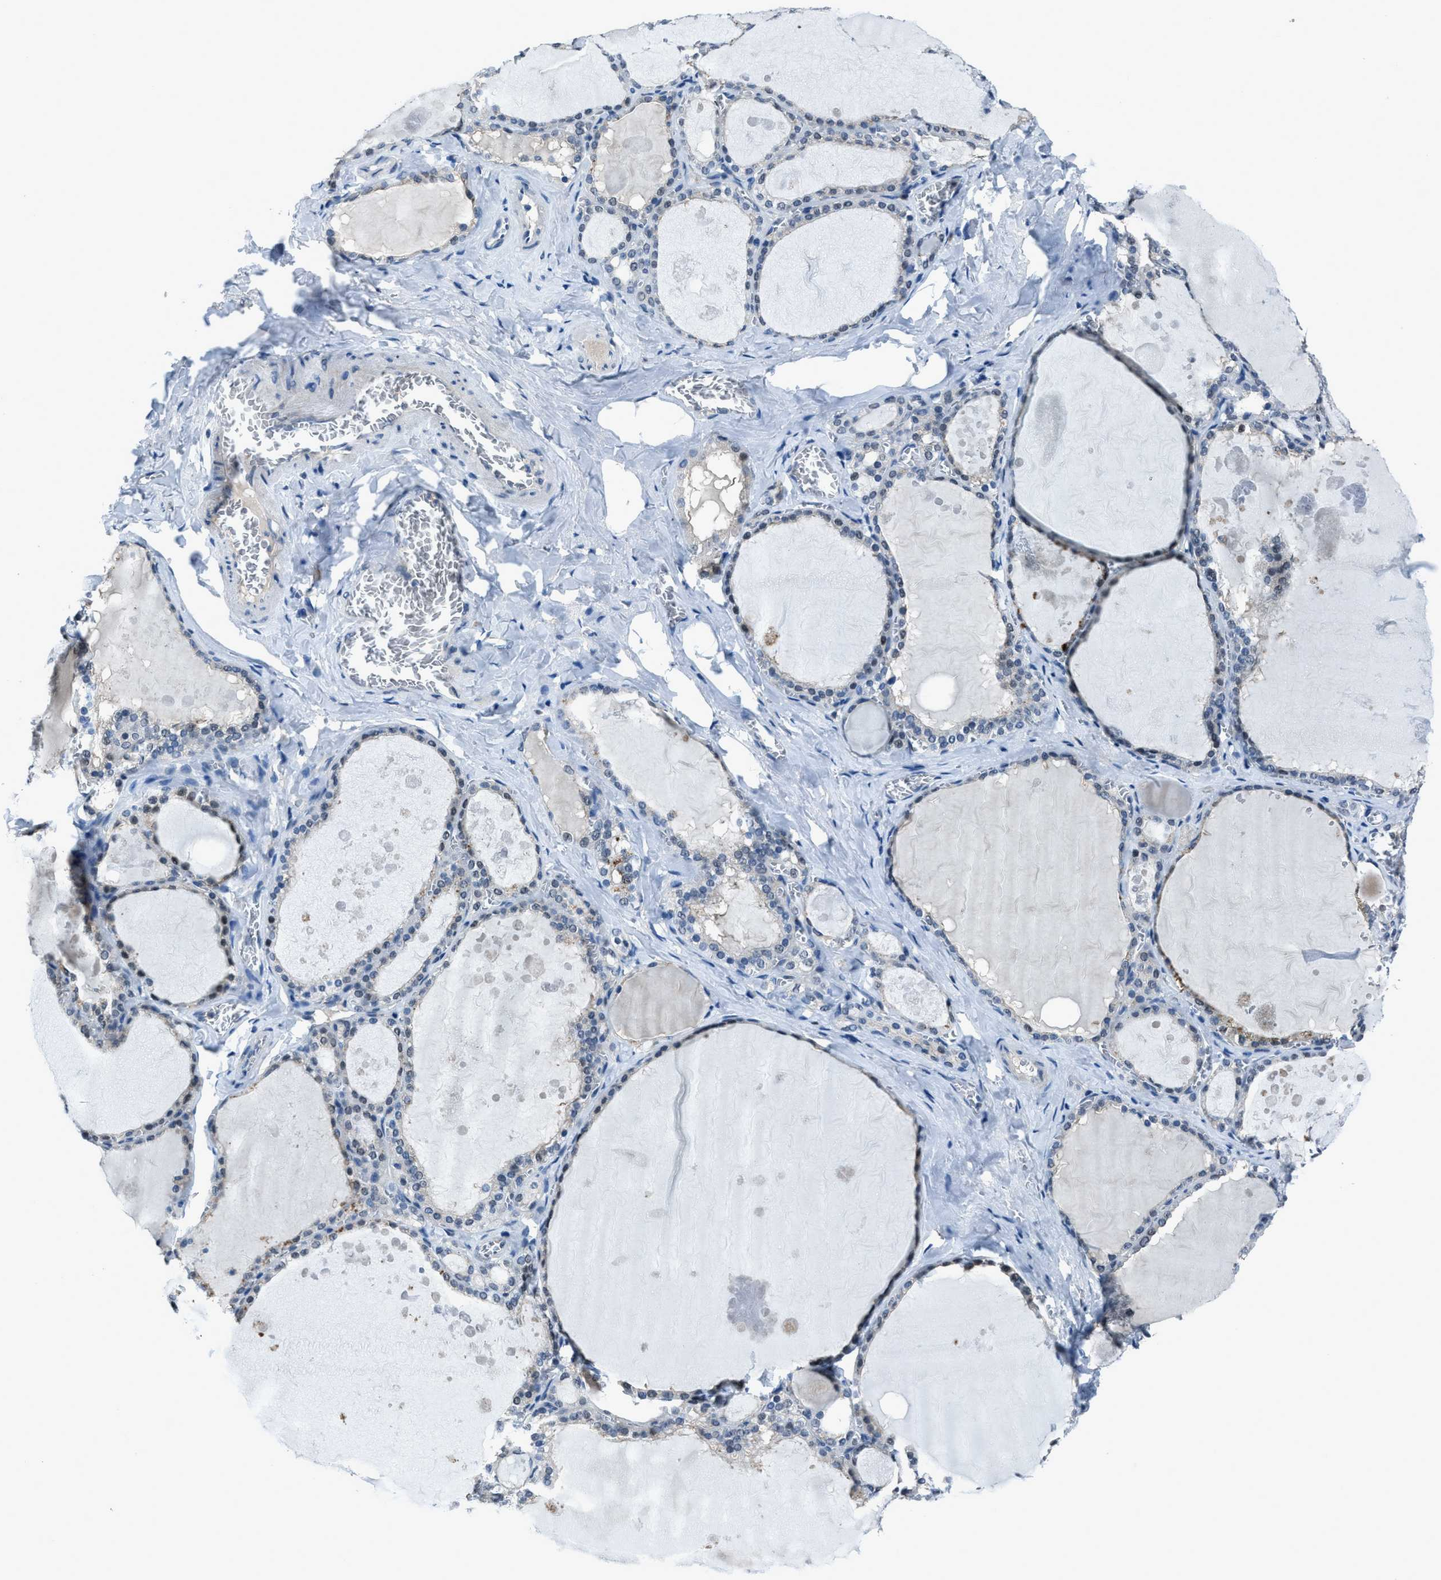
{"staining": {"intensity": "negative", "quantity": "none", "location": "none"}, "tissue": "thyroid gland", "cell_type": "Glandular cells", "image_type": "normal", "snomed": [{"axis": "morphology", "description": "Normal tissue, NOS"}, {"axis": "topography", "description": "Thyroid gland"}], "caption": "IHC micrograph of unremarkable thyroid gland: thyroid gland stained with DAB (3,3'-diaminobenzidine) displays no significant protein expression in glandular cells.", "gene": "DUSP19", "patient": {"sex": "male", "age": 56}}